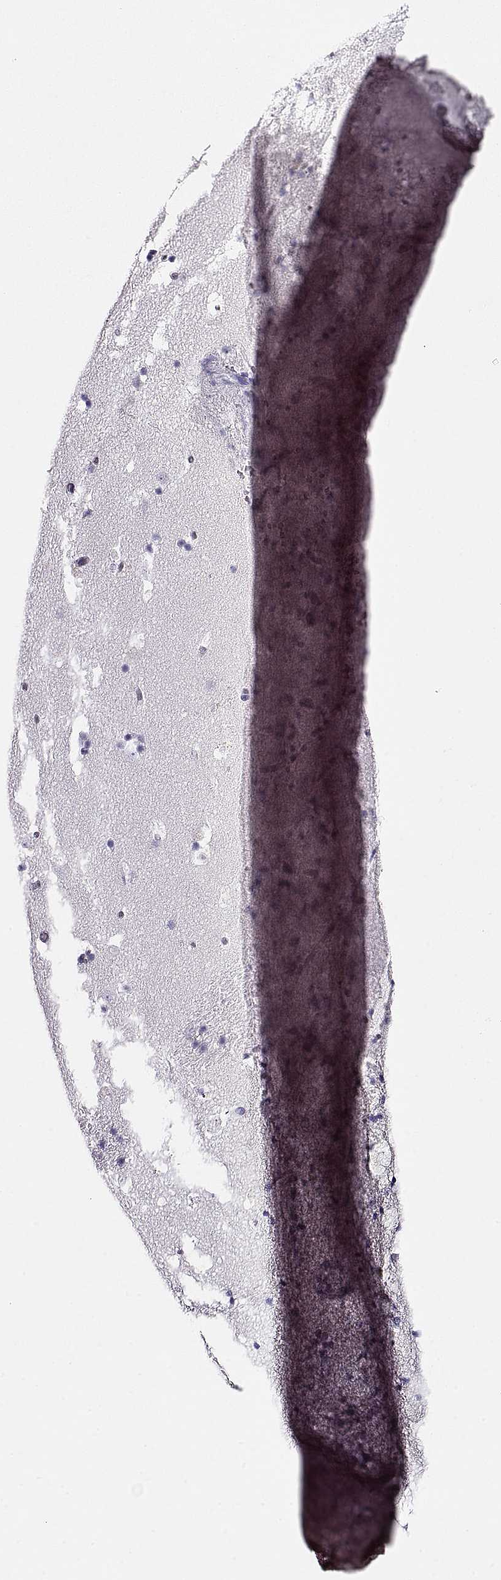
{"staining": {"intensity": "negative", "quantity": "none", "location": "none"}, "tissue": "caudate", "cell_type": "Glial cells", "image_type": "normal", "snomed": [{"axis": "morphology", "description": "Normal tissue, NOS"}, {"axis": "topography", "description": "Lateral ventricle wall"}], "caption": "IHC image of unremarkable human caudate stained for a protein (brown), which demonstrates no expression in glial cells.", "gene": "CCR8", "patient": {"sex": "female", "age": 42}}